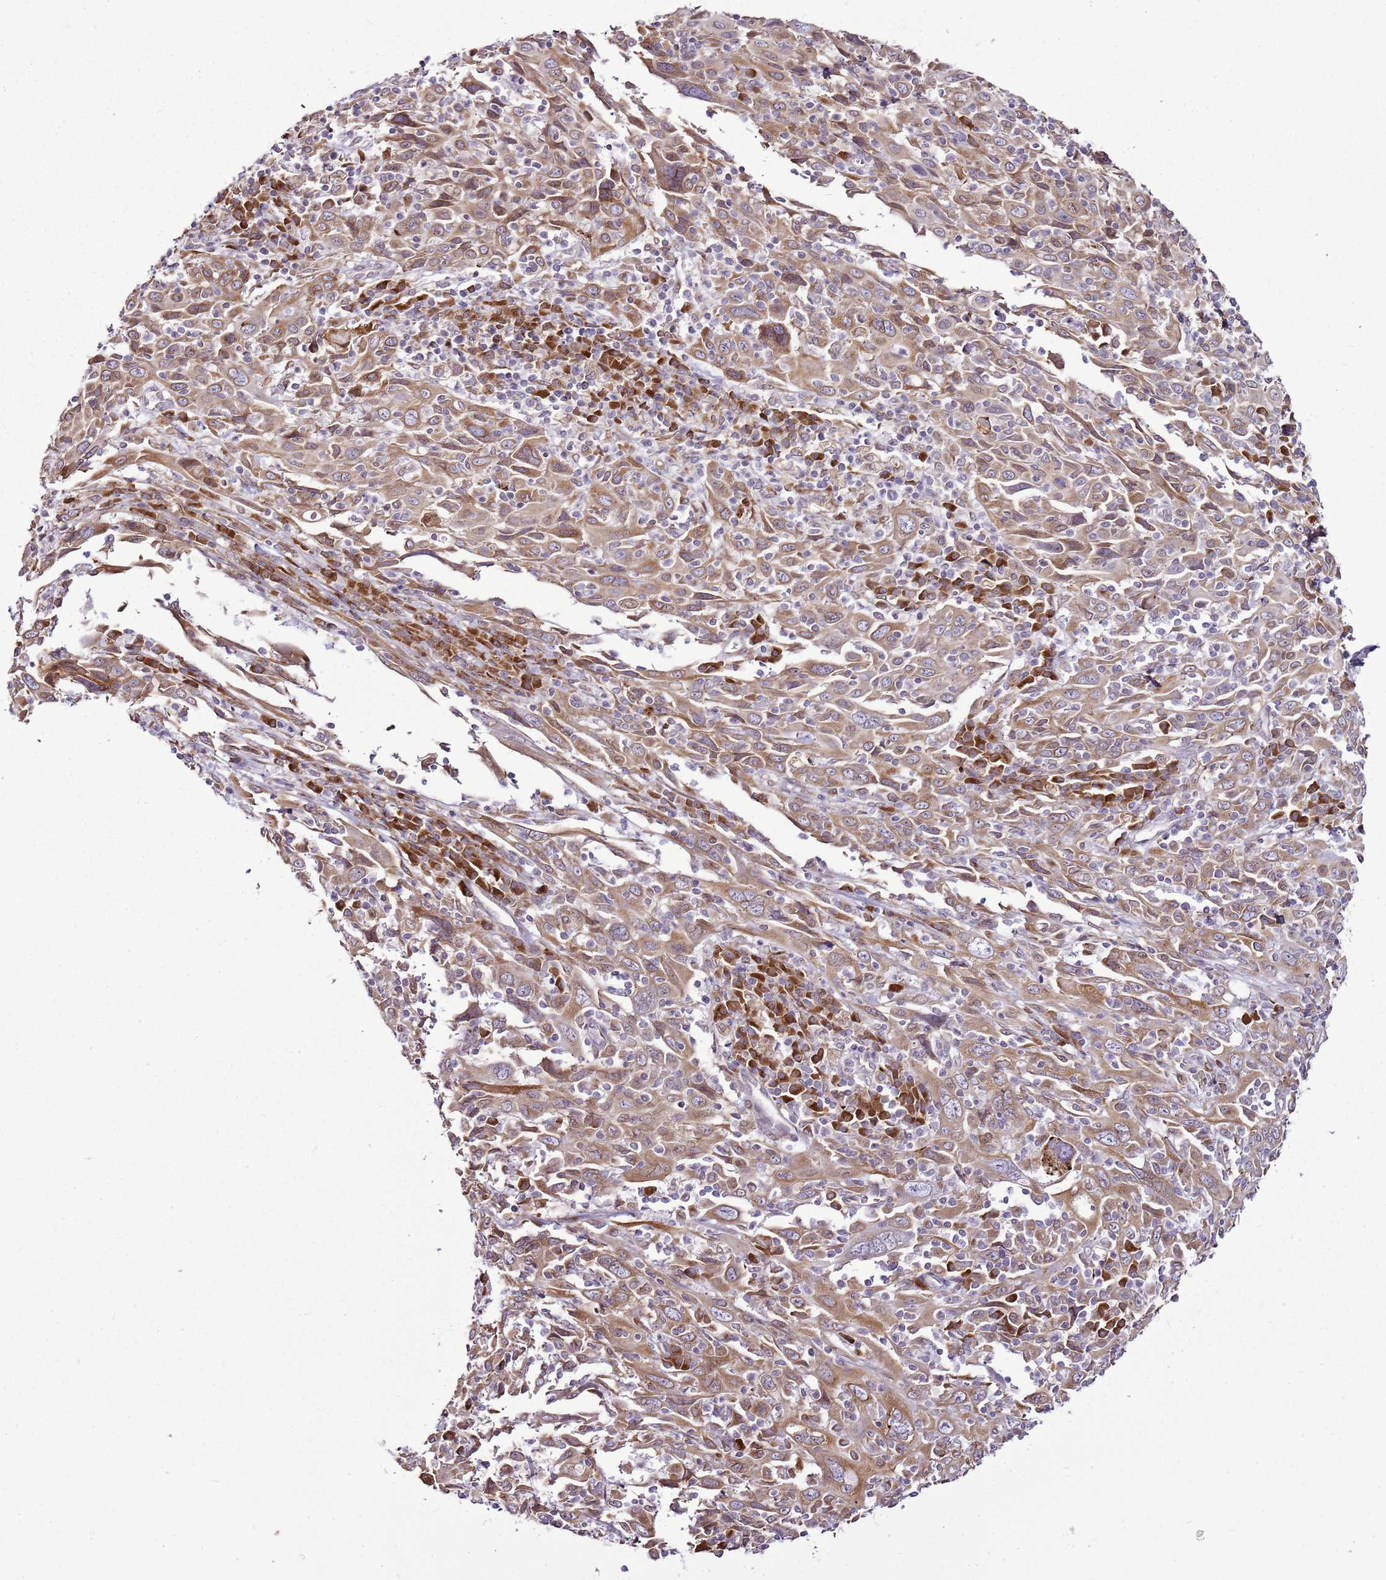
{"staining": {"intensity": "moderate", "quantity": ">75%", "location": "cytoplasmic/membranous"}, "tissue": "cervical cancer", "cell_type": "Tumor cells", "image_type": "cancer", "snomed": [{"axis": "morphology", "description": "Squamous cell carcinoma, NOS"}, {"axis": "topography", "description": "Cervix"}], "caption": "Immunohistochemical staining of squamous cell carcinoma (cervical) reveals medium levels of moderate cytoplasmic/membranous protein staining in approximately >75% of tumor cells.", "gene": "TMED10", "patient": {"sex": "female", "age": 46}}